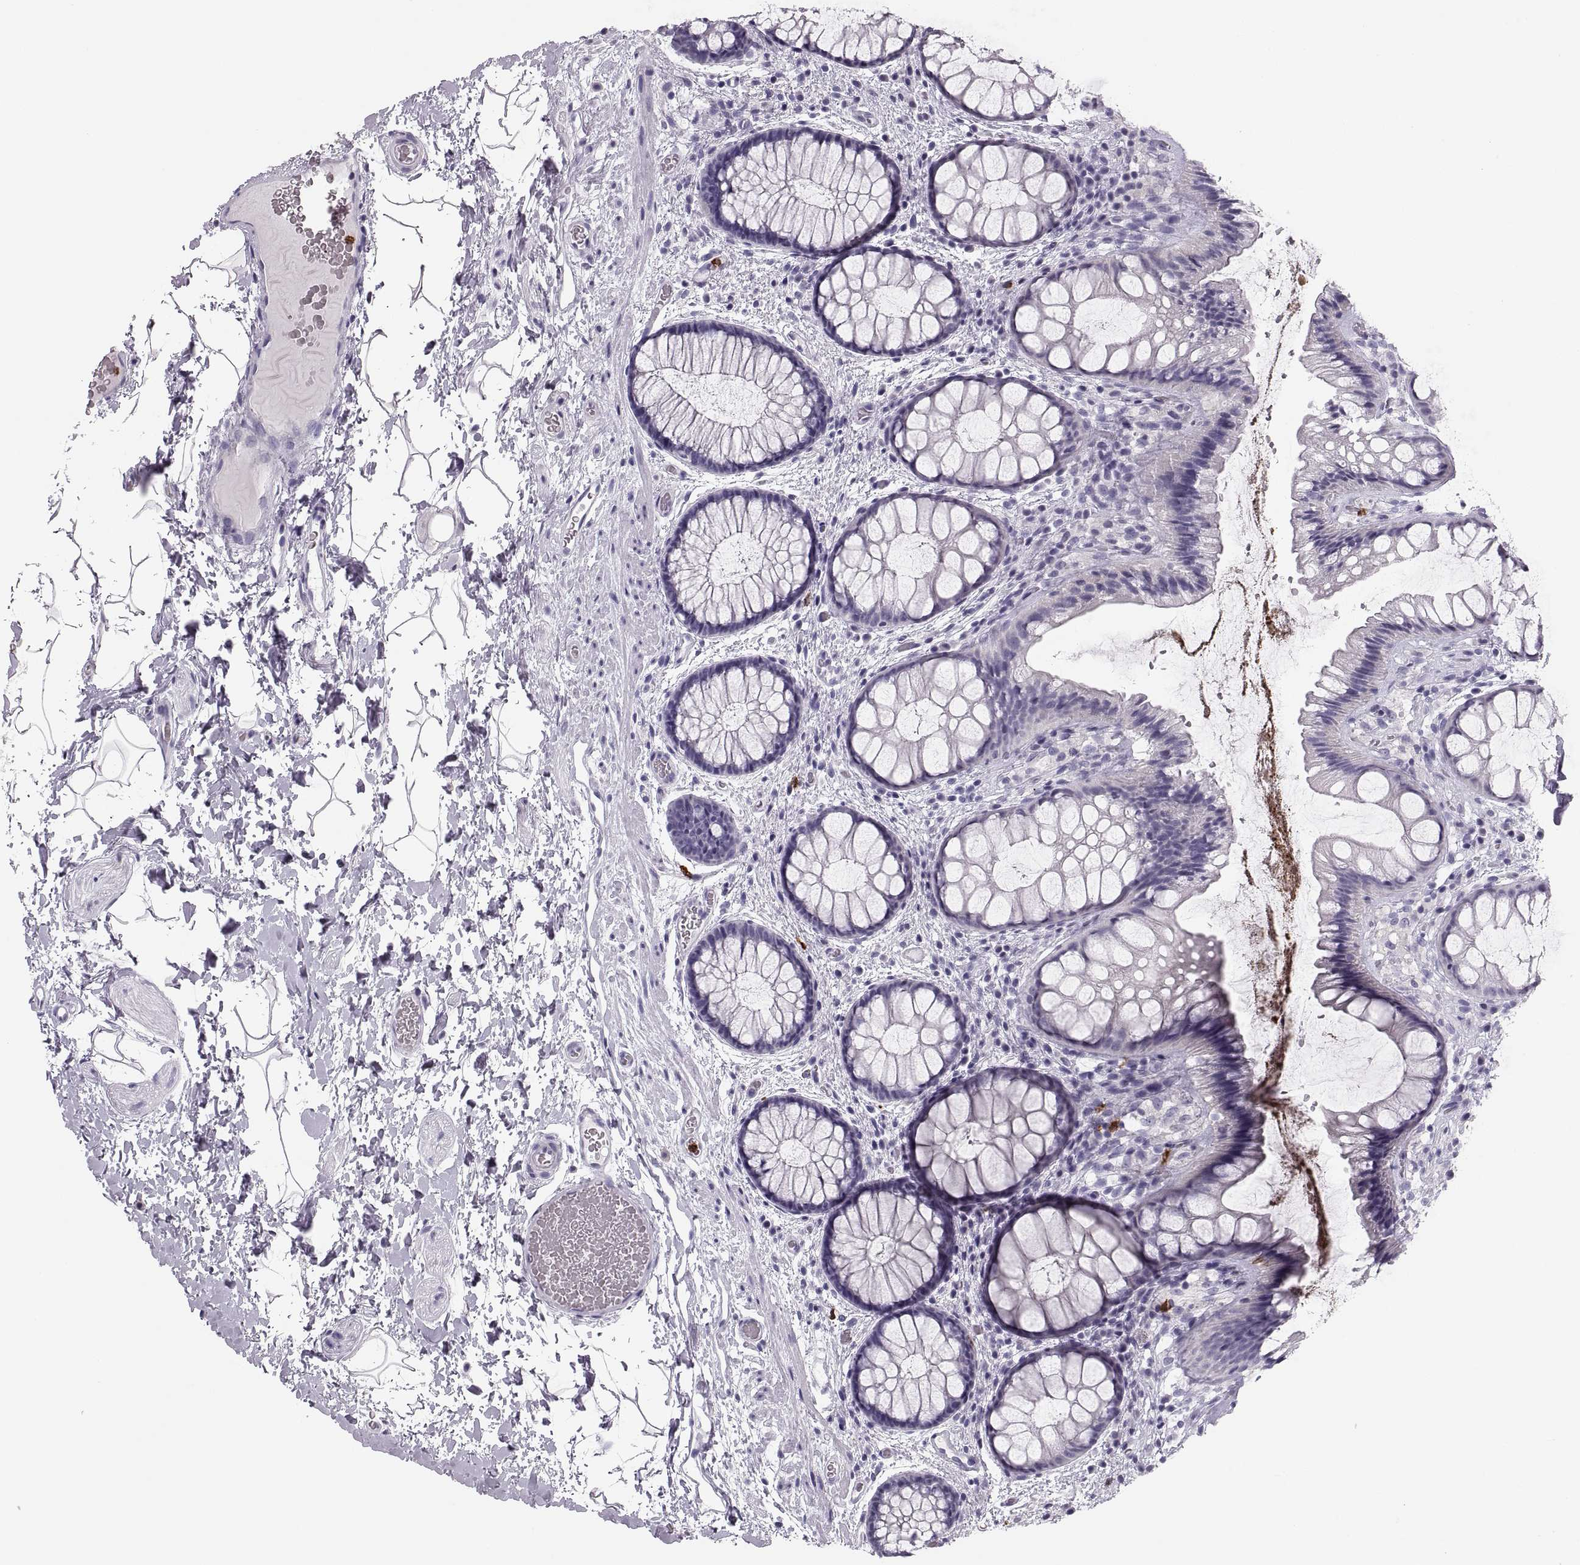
{"staining": {"intensity": "negative", "quantity": "none", "location": "none"}, "tissue": "rectum", "cell_type": "Glandular cells", "image_type": "normal", "snomed": [{"axis": "morphology", "description": "Normal tissue, NOS"}, {"axis": "topography", "description": "Rectum"}], "caption": "A high-resolution micrograph shows immunohistochemistry staining of normal rectum, which shows no significant expression in glandular cells. The staining was performed using DAB (3,3'-diaminobenzidine) to visualize the protein expression in brown, while the nuclei were stained in blue with hematoxylin (Magnification: 20x).", "gene": "MILR1", "patient": {"sex": "female", "age": 62}}